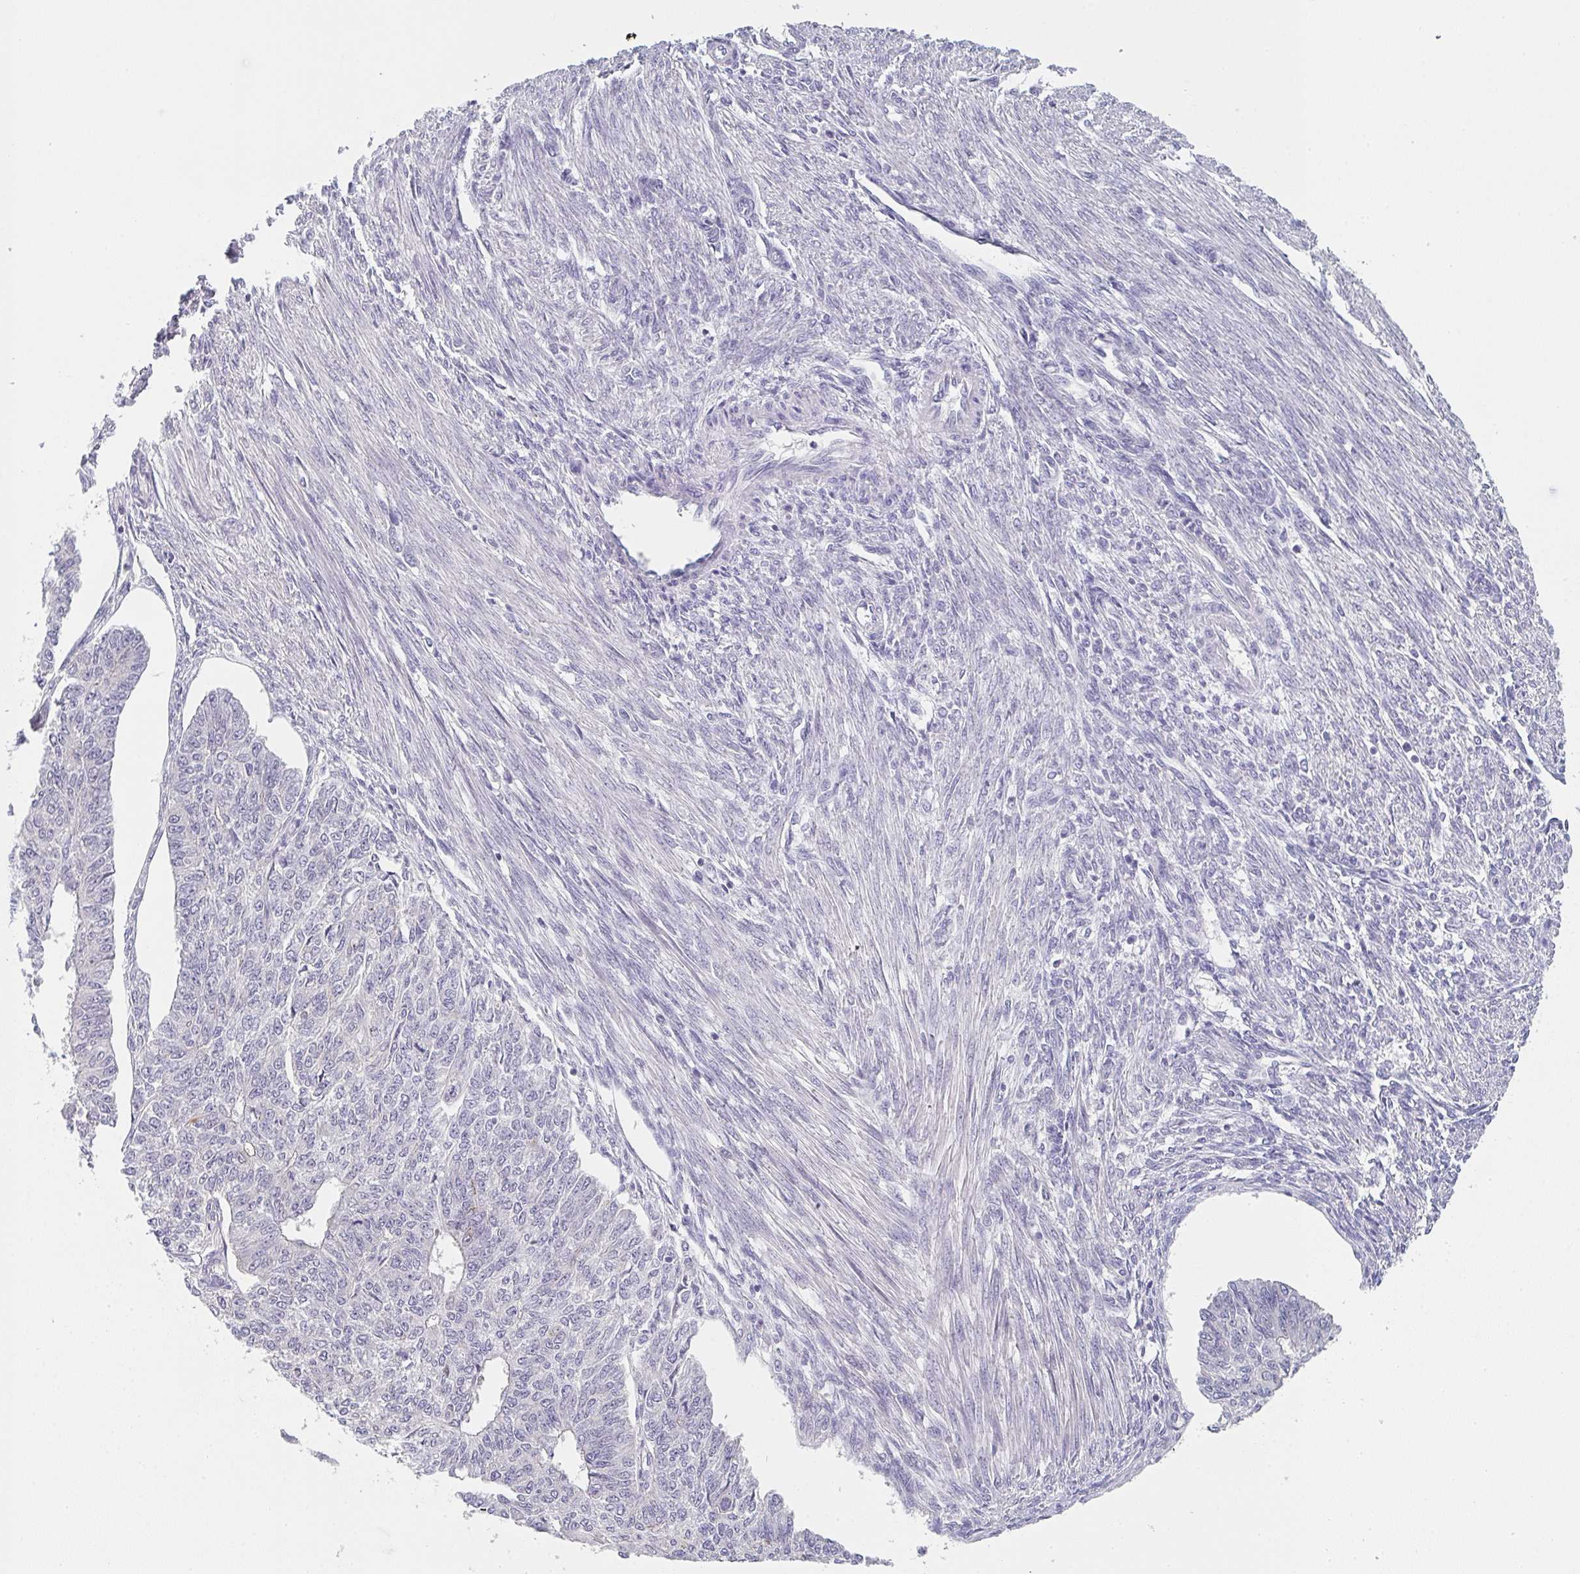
{"staining": {"intensity": "negative", "quantity": "none", "location": "none"}, "tissue": "endometrial cancer", "cell_type": "Tumor cells", "image_type": "cancer", "snomed": [{"axis": "morphology", "description": "Adenocarcinoma, NOS"}, {"axis": "topography", "description": "Endometrium"}], "caption": "High magnification brightfield microscopy of endometrial adenocarcinoma stained with DAB (3,3'-diaminobenzidine) (brown) and counterstained with hematoxylin (blue): tumor cells show no significant expression. (Immunohistochemistry, brightfield microscopy, high magnification).", "gene": "CHMP5", "patient": {"sex": "female", "age": 32}}